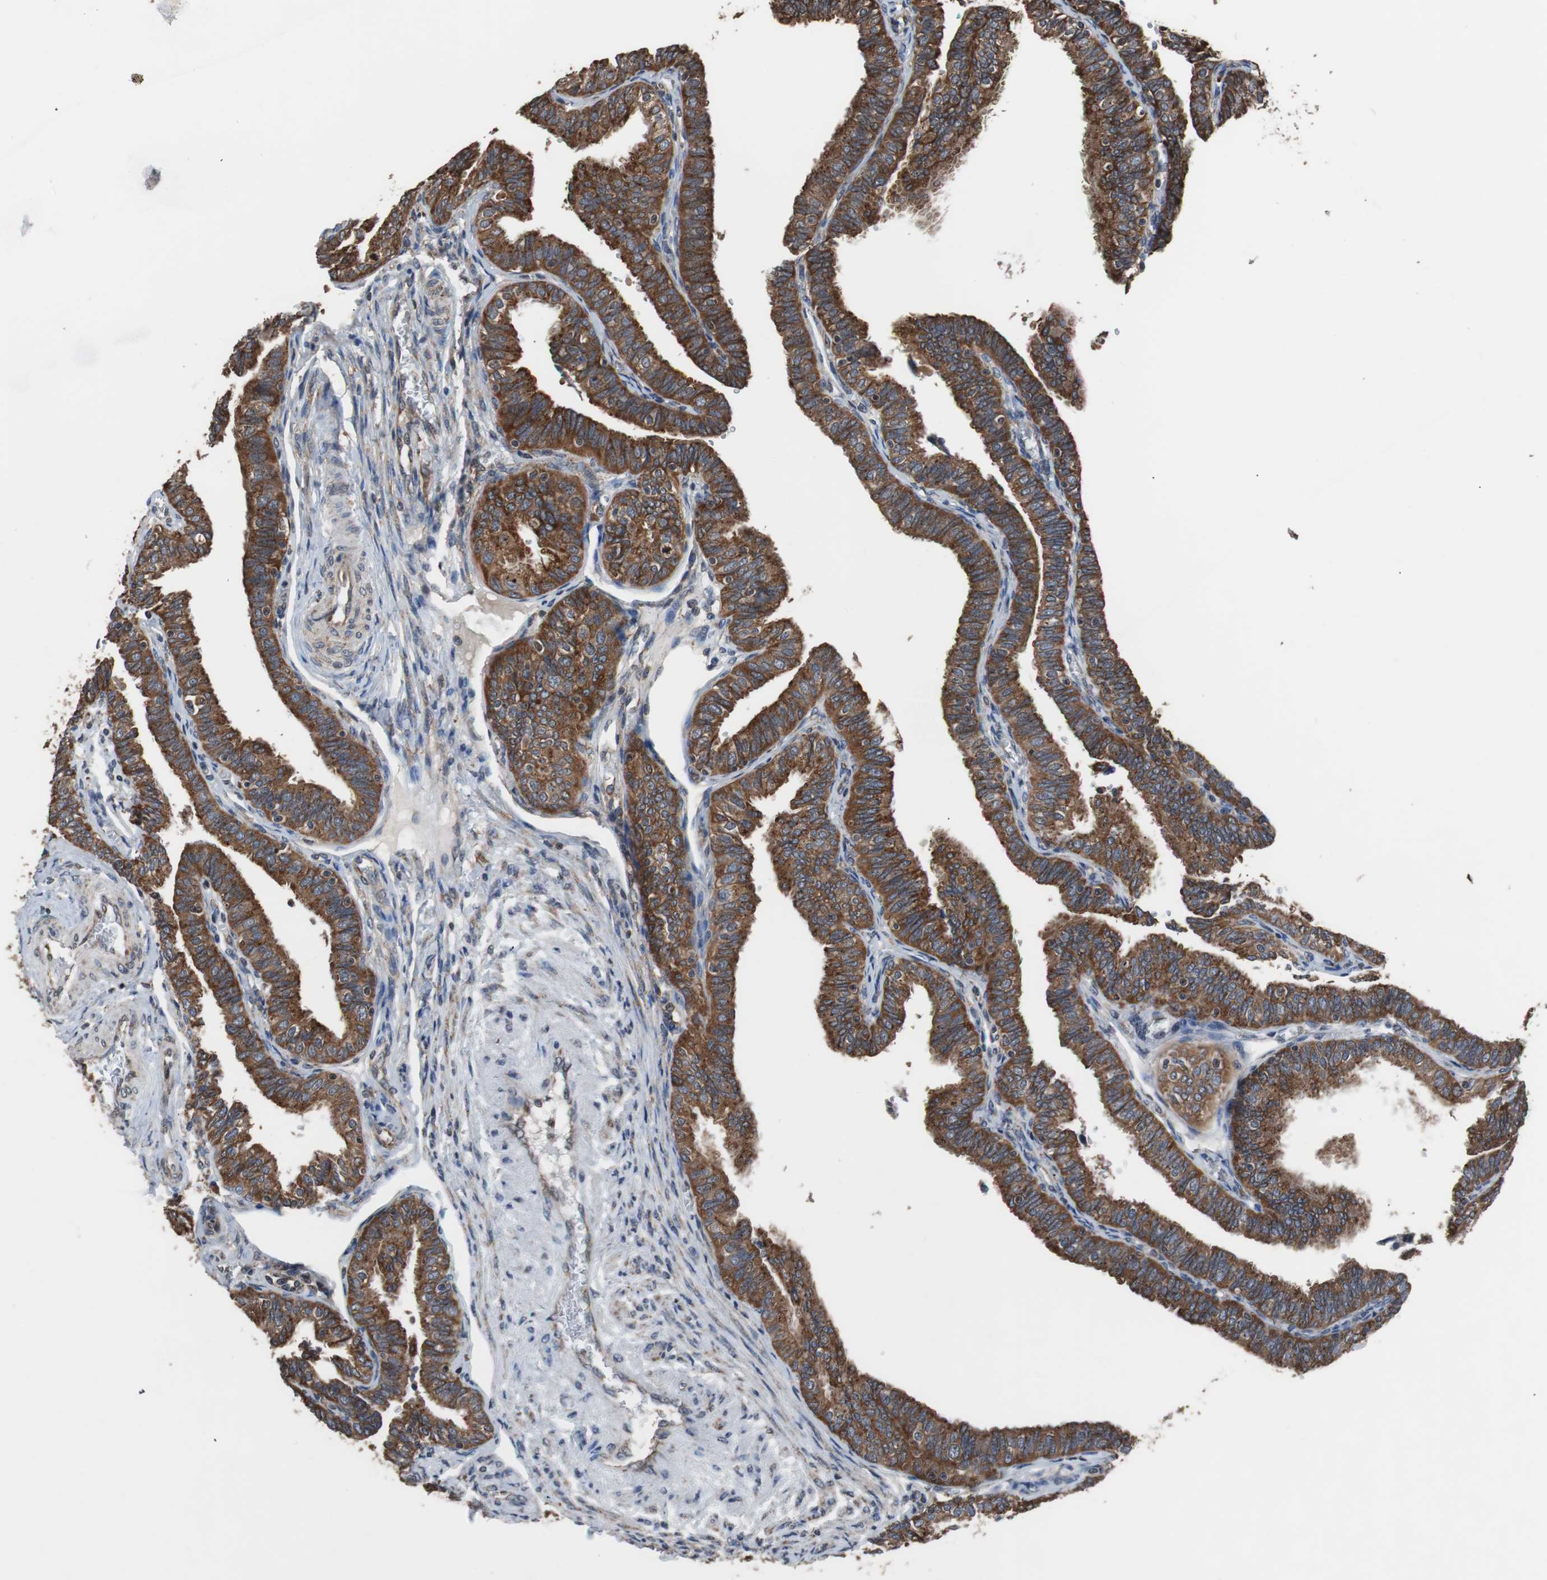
{"staining": {"intensity": "strong", "quantity": ">75%", "location": "cytoplasmic/membranous"}, "tissue": "fallopian tube", "cell_type": "Glandular cells", "image_type": "normal", "snomed": [{"axis": "morphology", "description": "Normal tissue, NOS"}, {"axis": "topography", "description": "Fallopian tube"}], "caption": "This is a photomicrograph of IHC staining of benign fallopian tube, which shows strong expression in the cytoplasmic/membranous of glandular cells.", "gene": "USP10", "patient": {"sex": "female", "age": 46}}